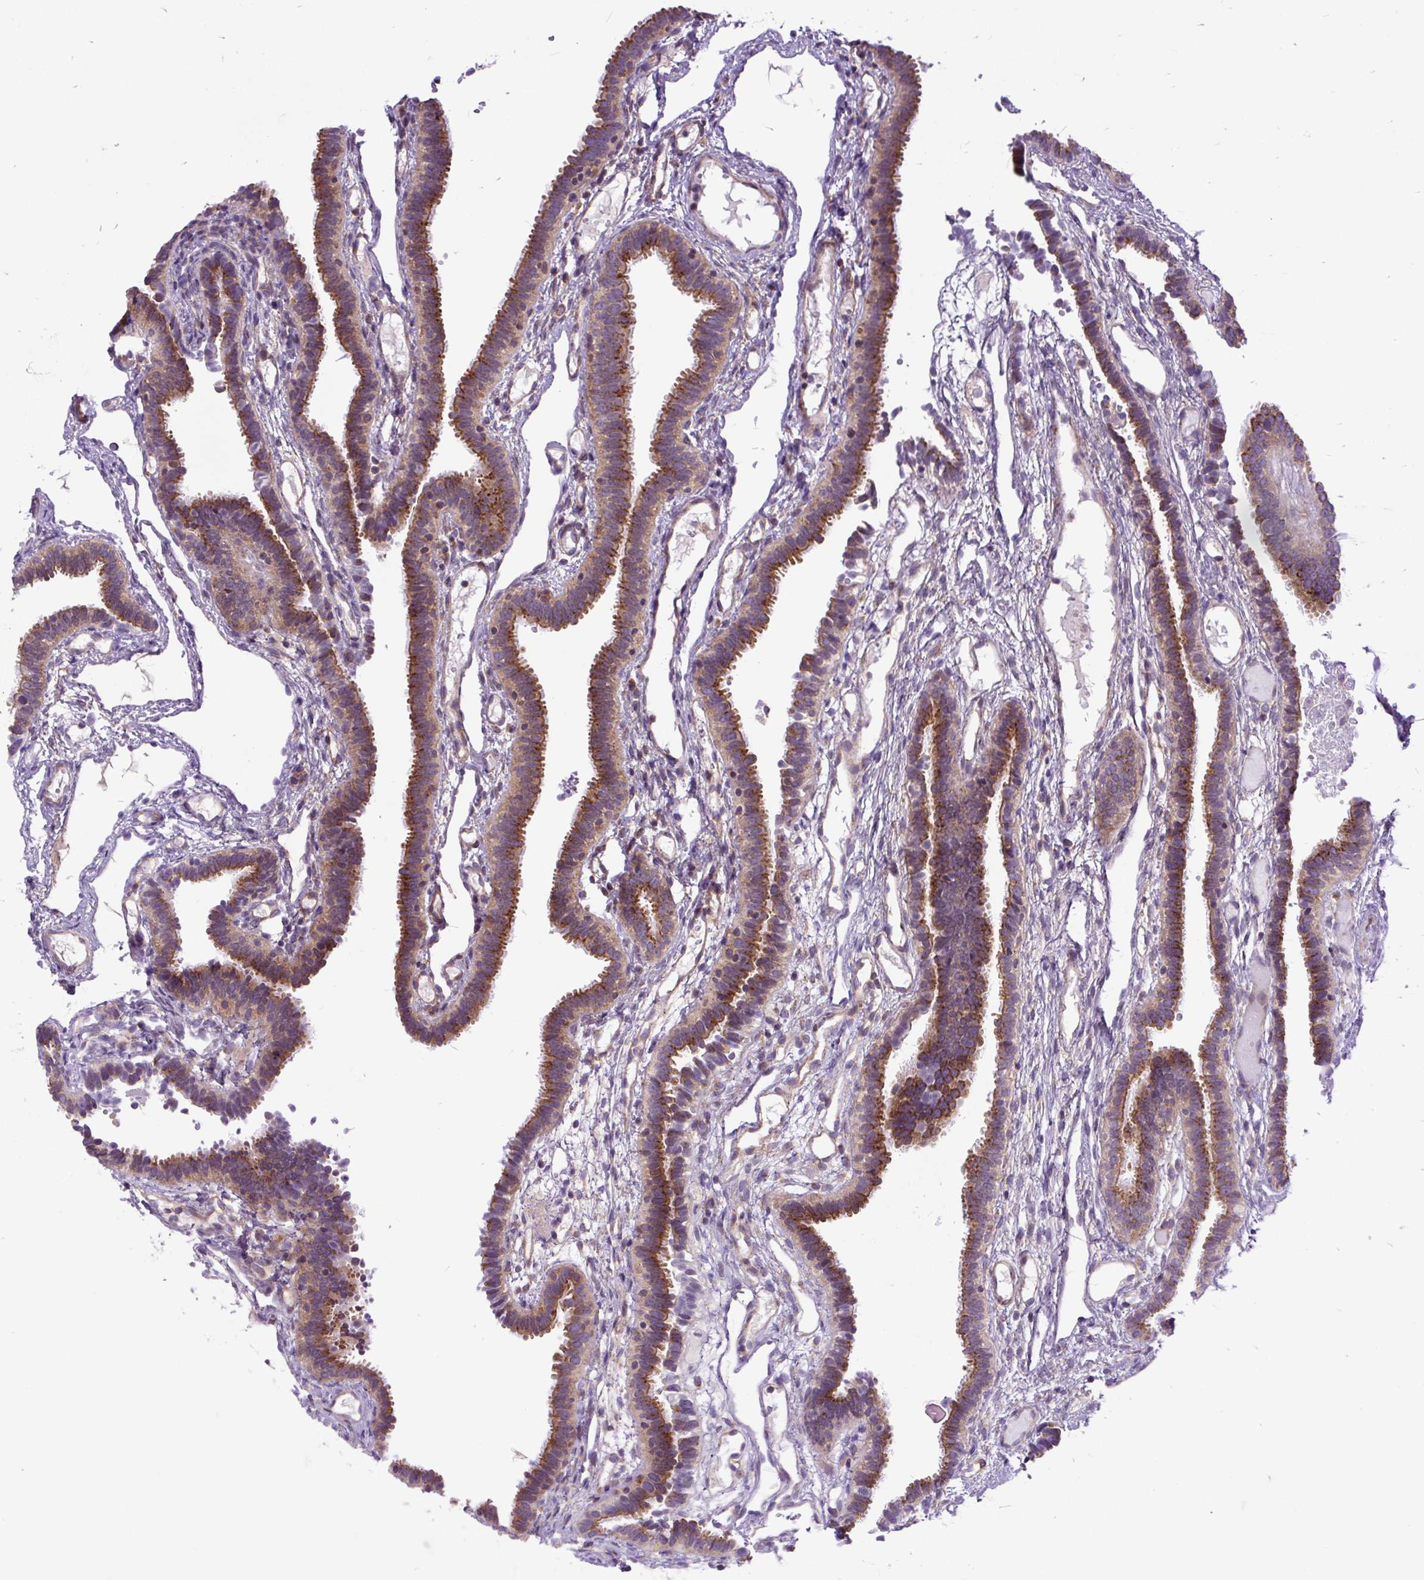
{"staining": {"intensity": "moderate", "quantity": ">75%", "location": "cytoplasmic/membranous"}, "tissue": "fallopian tube", "cell_type": "Glandular cells", "image_type": "normal", "snomed": [{"axis": "morphology", "description": "Normal tissue, NOS"}, {"axis": "topography", "description": "Fallopian tube"}], "caption": "Protein staining of normal fallopian tube demonstrates moderate cytoplasmic/membranous staining in approximately >75% of glandular cells.", "gene": "TRIM17", "patient": {"sex": "female", "age": 37}}